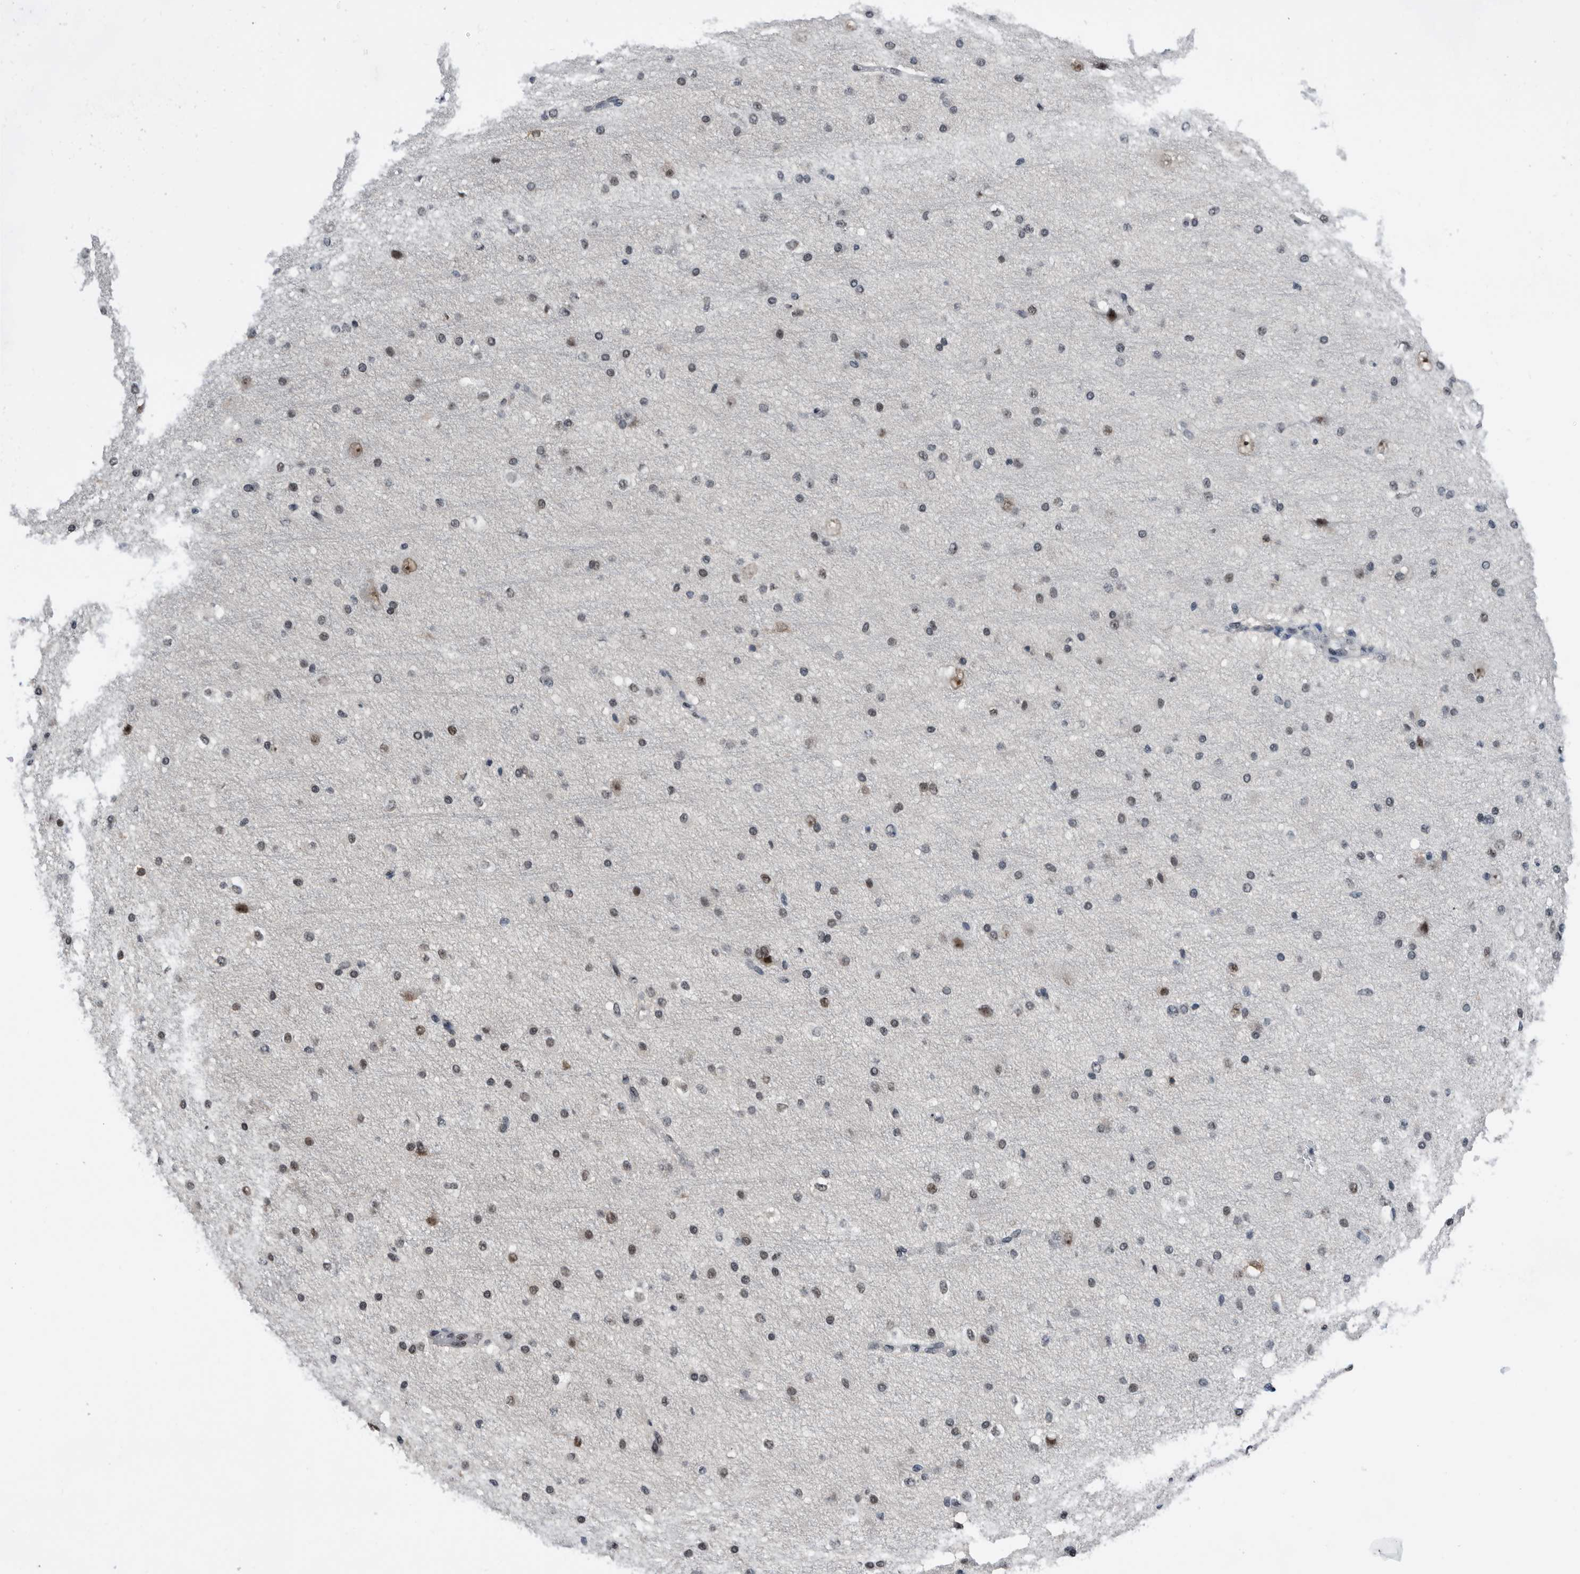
{"staining": {"intensity": "weak", "quantity": ">75%", "location": "nuclear"}, "tissue": "cerebral cortex", "cell_type": "Endothelial cells", "image_type": "normal", "snomed": [{"axis": "morphology", "description": "Normal tissue, NOS"}, {"axis": "morphology", "description": "Developmental malformation"}, {"axis": "topography", "description": "Cerebral cortex"}], "caption": "Weak nuclear protein positivity is appreciated in approximately >75% of endothelial cells in cerebral cortex. (DAB (3,3'-diaminobenzidine) = brown stain, brightfield microscopy at high magnification).", "gene": "ZNF260", "patient": {"sex": "female", "age": 30}}